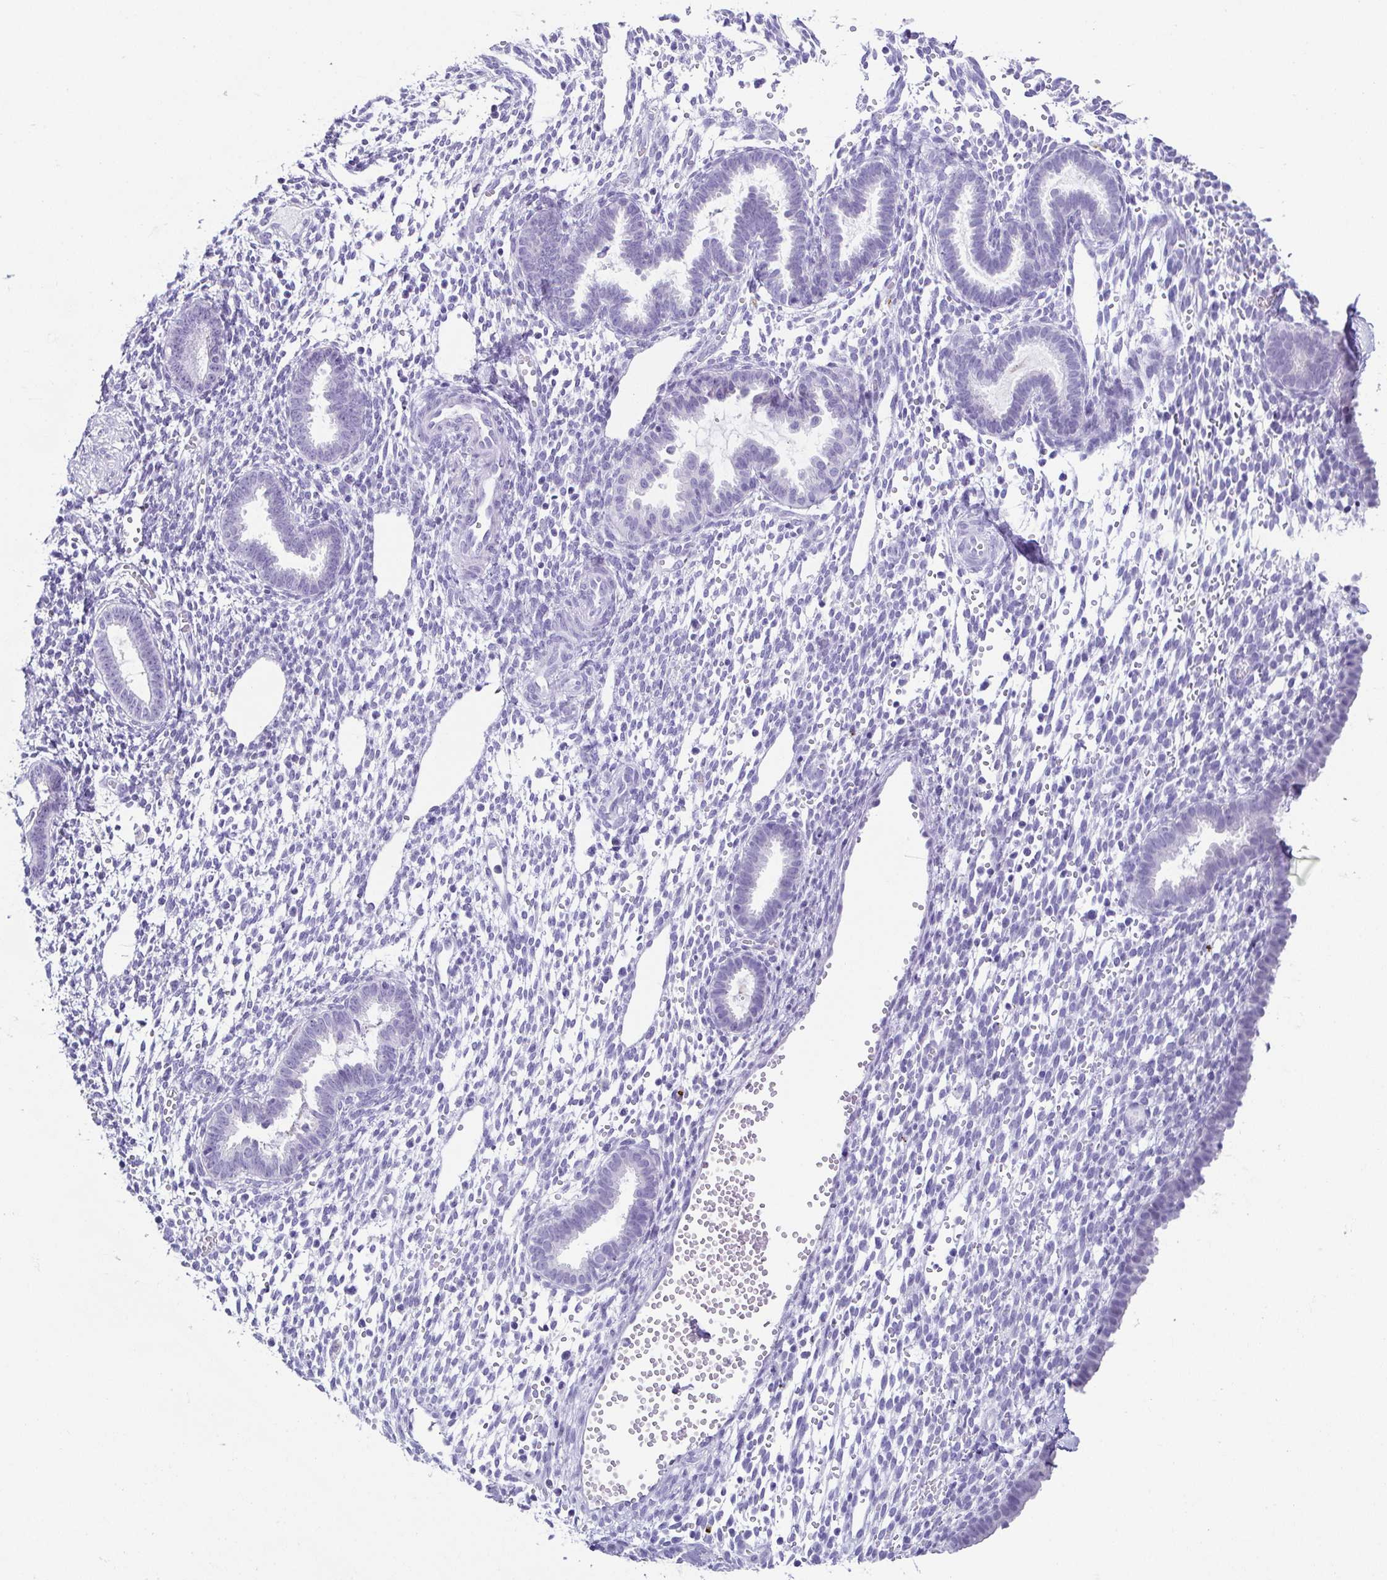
{"staining": {"intensity": "negative", "quantity": "none", "location": "none"}, "tissue": "endometrium", "cell_type": "Cells in endometrial stroma", "image_type": "normal", "snomed": [{"axis": "morphology", "description": "Normal tissue, NOS"}, {"axis": "topography", "description": "Endometrium"}], "caption": "IHC photomicrograph of unremarkable endometrium: endometrium stained with DAB (3,3'-diaminobenzidine) displays no significant protein staining in cells in endometrial stroma. (DAB IHC visualized using brightfield microscopy, high magnification).", "gene": "ESX1", "patient": {"sex": "female", "age": 36}}